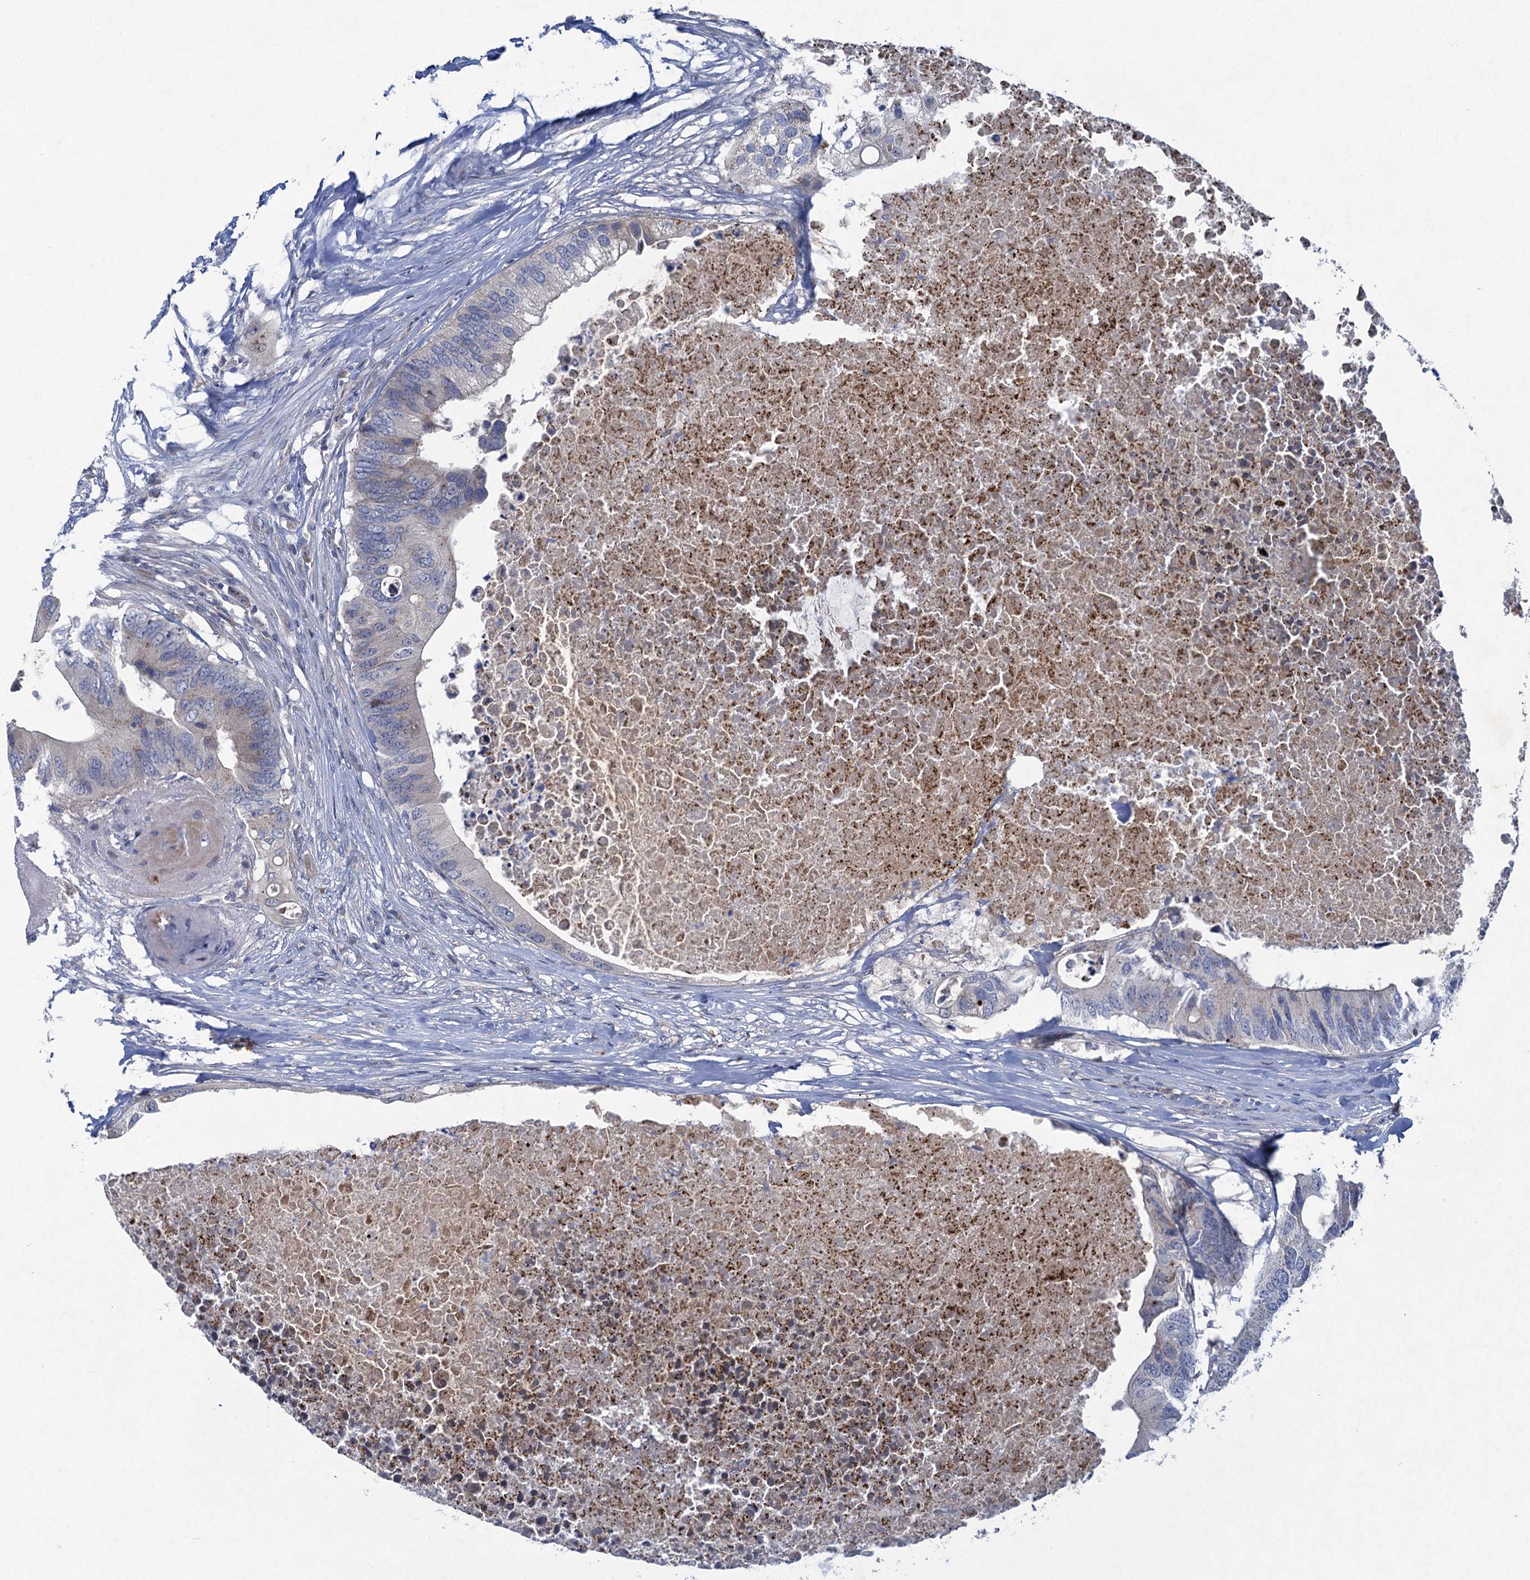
{"staining": {"intensity": "negative", "quantity": "none", "location": "none"}, "tissue": "colorectal cancer", "cell_type": "Tumor cells", "image_type": "cancer", "snomed": [{"axis": "morphology", "description": "Adenocarcinoma, NOS"}, {"axis": "topography", "description": "Colon"}], "caption": "Immunohistochemistry micrograph of colorectal cancer stained for a protein (brown), which shows no staining in tumor cells.", "gene": "QPCTL", "patient": {"sex": "male", "age": 71}}